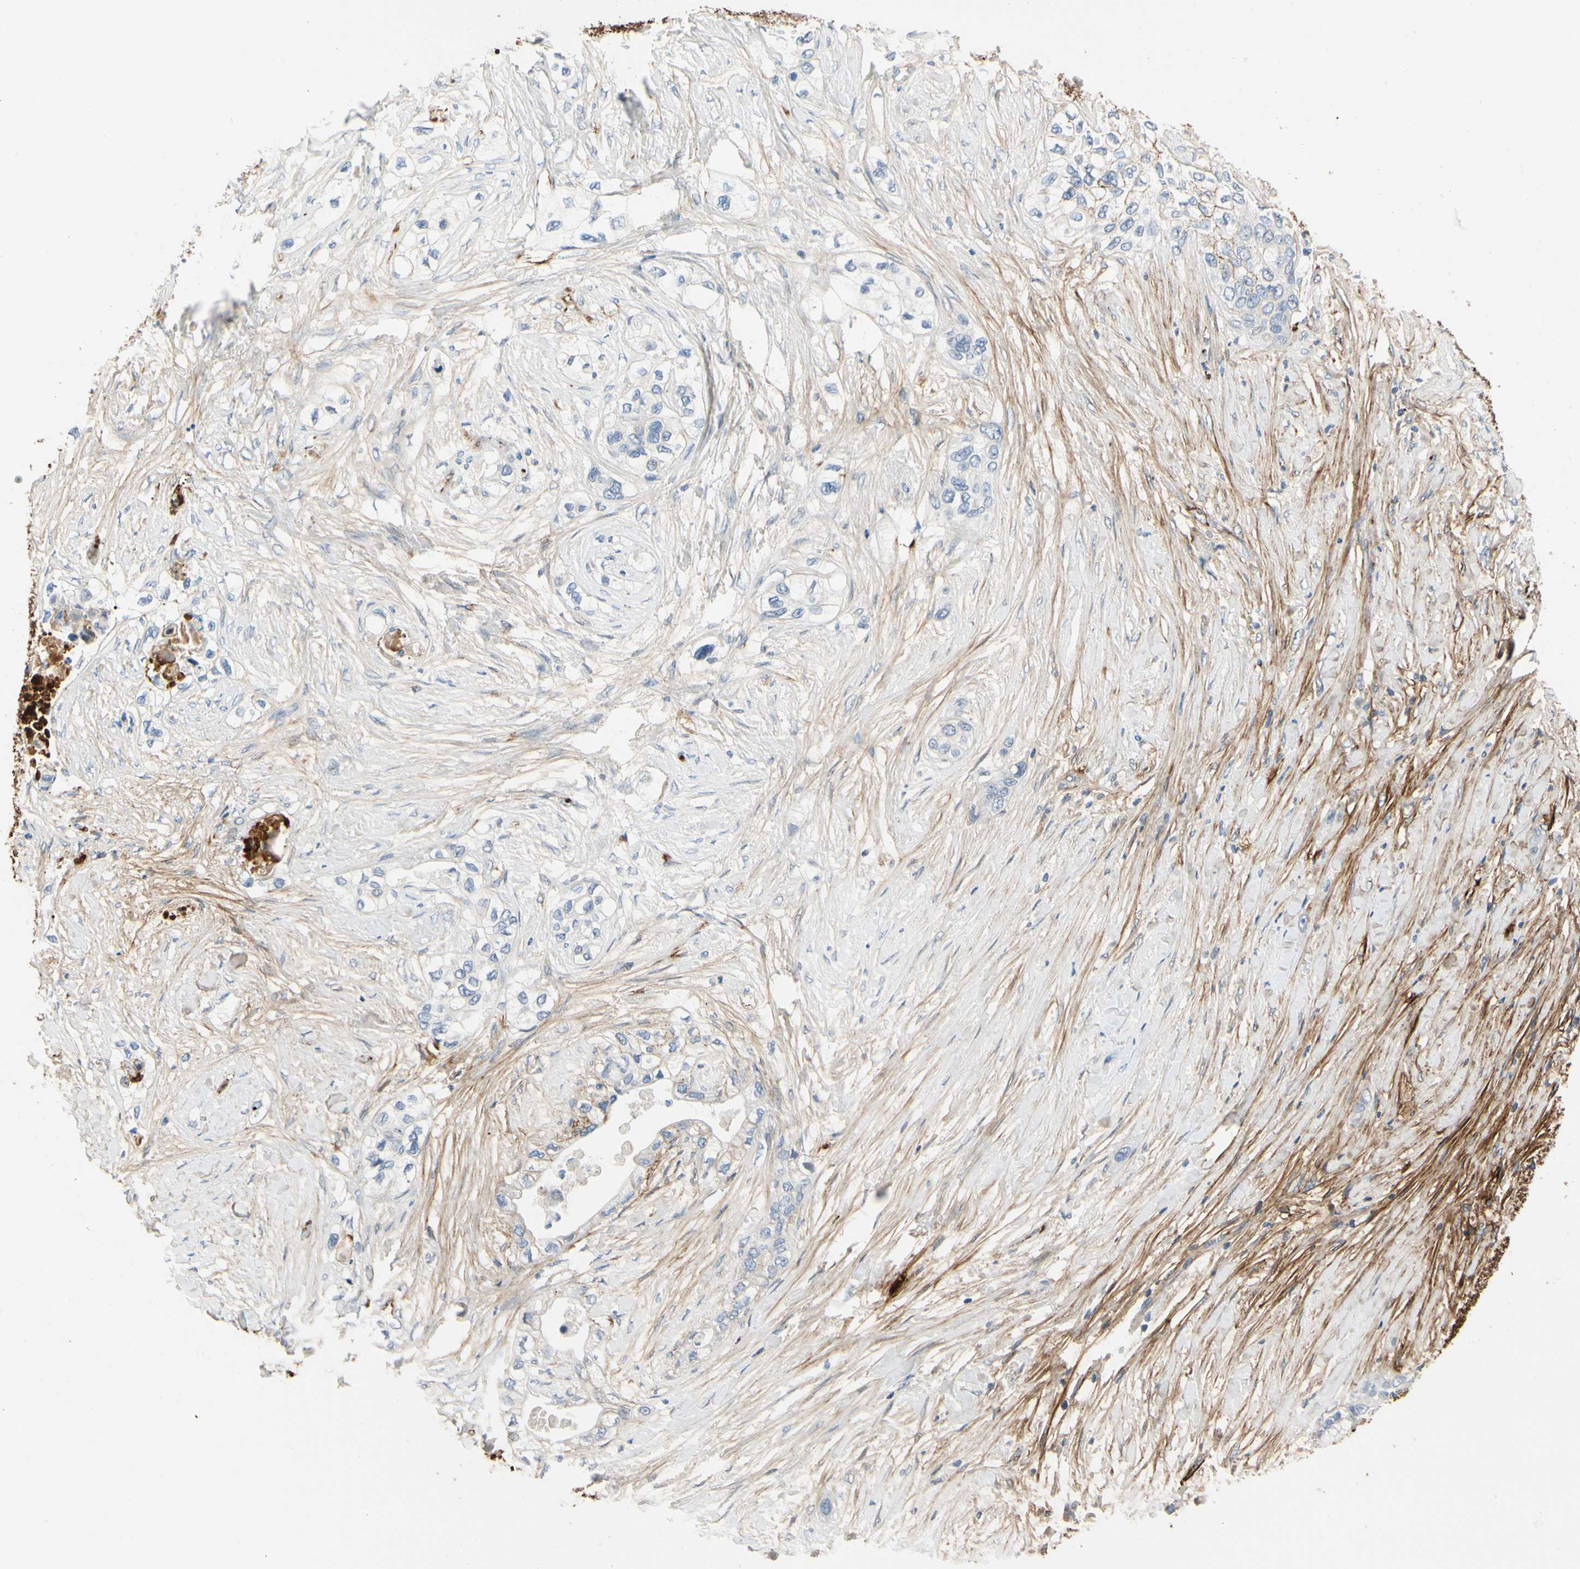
{"staining": {"intensity": "negative", "quantity": "none", "location": "none"}, "tissue": "pancreatic cancer", "cell_type": "Tumor cells", "image_type": "cancer", "snomed": [{"axis": "morphology", "description": "Adenocarcinoma, NOS"}, {"axis": "topography", "description": "Pancreas"}], "caption": "This photomicrograph is of pancreatic cancer (adenocarcinoma) stained with immunohistochemistry (IHC) to label a protein in brown with the nuclei are counter-stained blue. There is no positivity in tumor cells.", "gene": "FGB", "patient": {"sex": "female", "age": 70}}